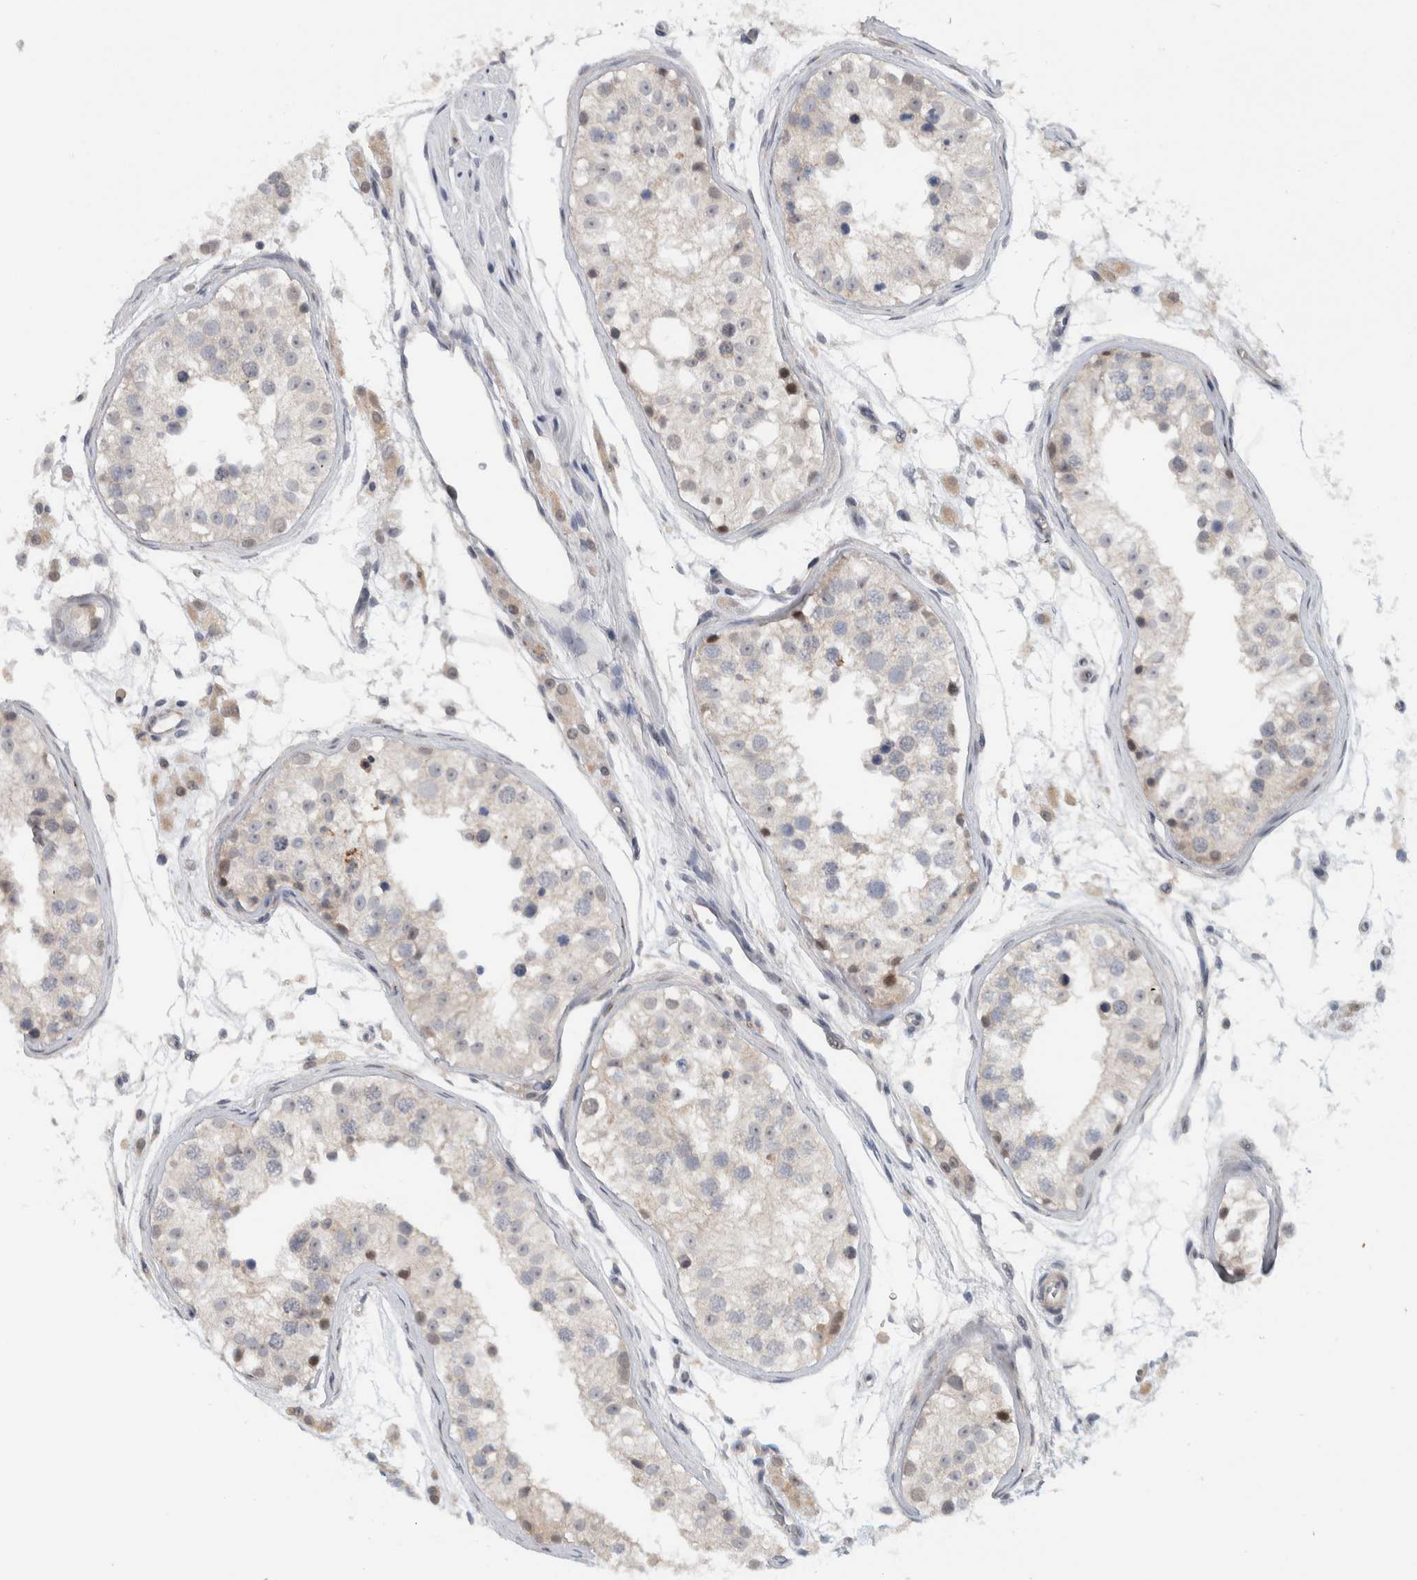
{"staining": {"intensity": "weak", "quantity": "25%-75%", "location": "cytoplasmic/membranous,nuclear"}, "tissue": "testis", "cell_type": "Cells in seminiferous ducts", "image_type": "normal", "snomed": [{"axis": "morphology", "description": "Normal tissue, NOS"}, {"axis": "morphology", "description": "Adenocarcinoma, metastatic, NOS"}, {"axis": "topography", "description": "Testis"}], "caption": "Cells in seminiferous ducts reveal low levels of weak cytoplasmic/membranous,nuclear positivity in about 25%-75% of cells in benign human testis.", "gene": "MPRIP", "patient": {"sex": "male", "age": 26}}